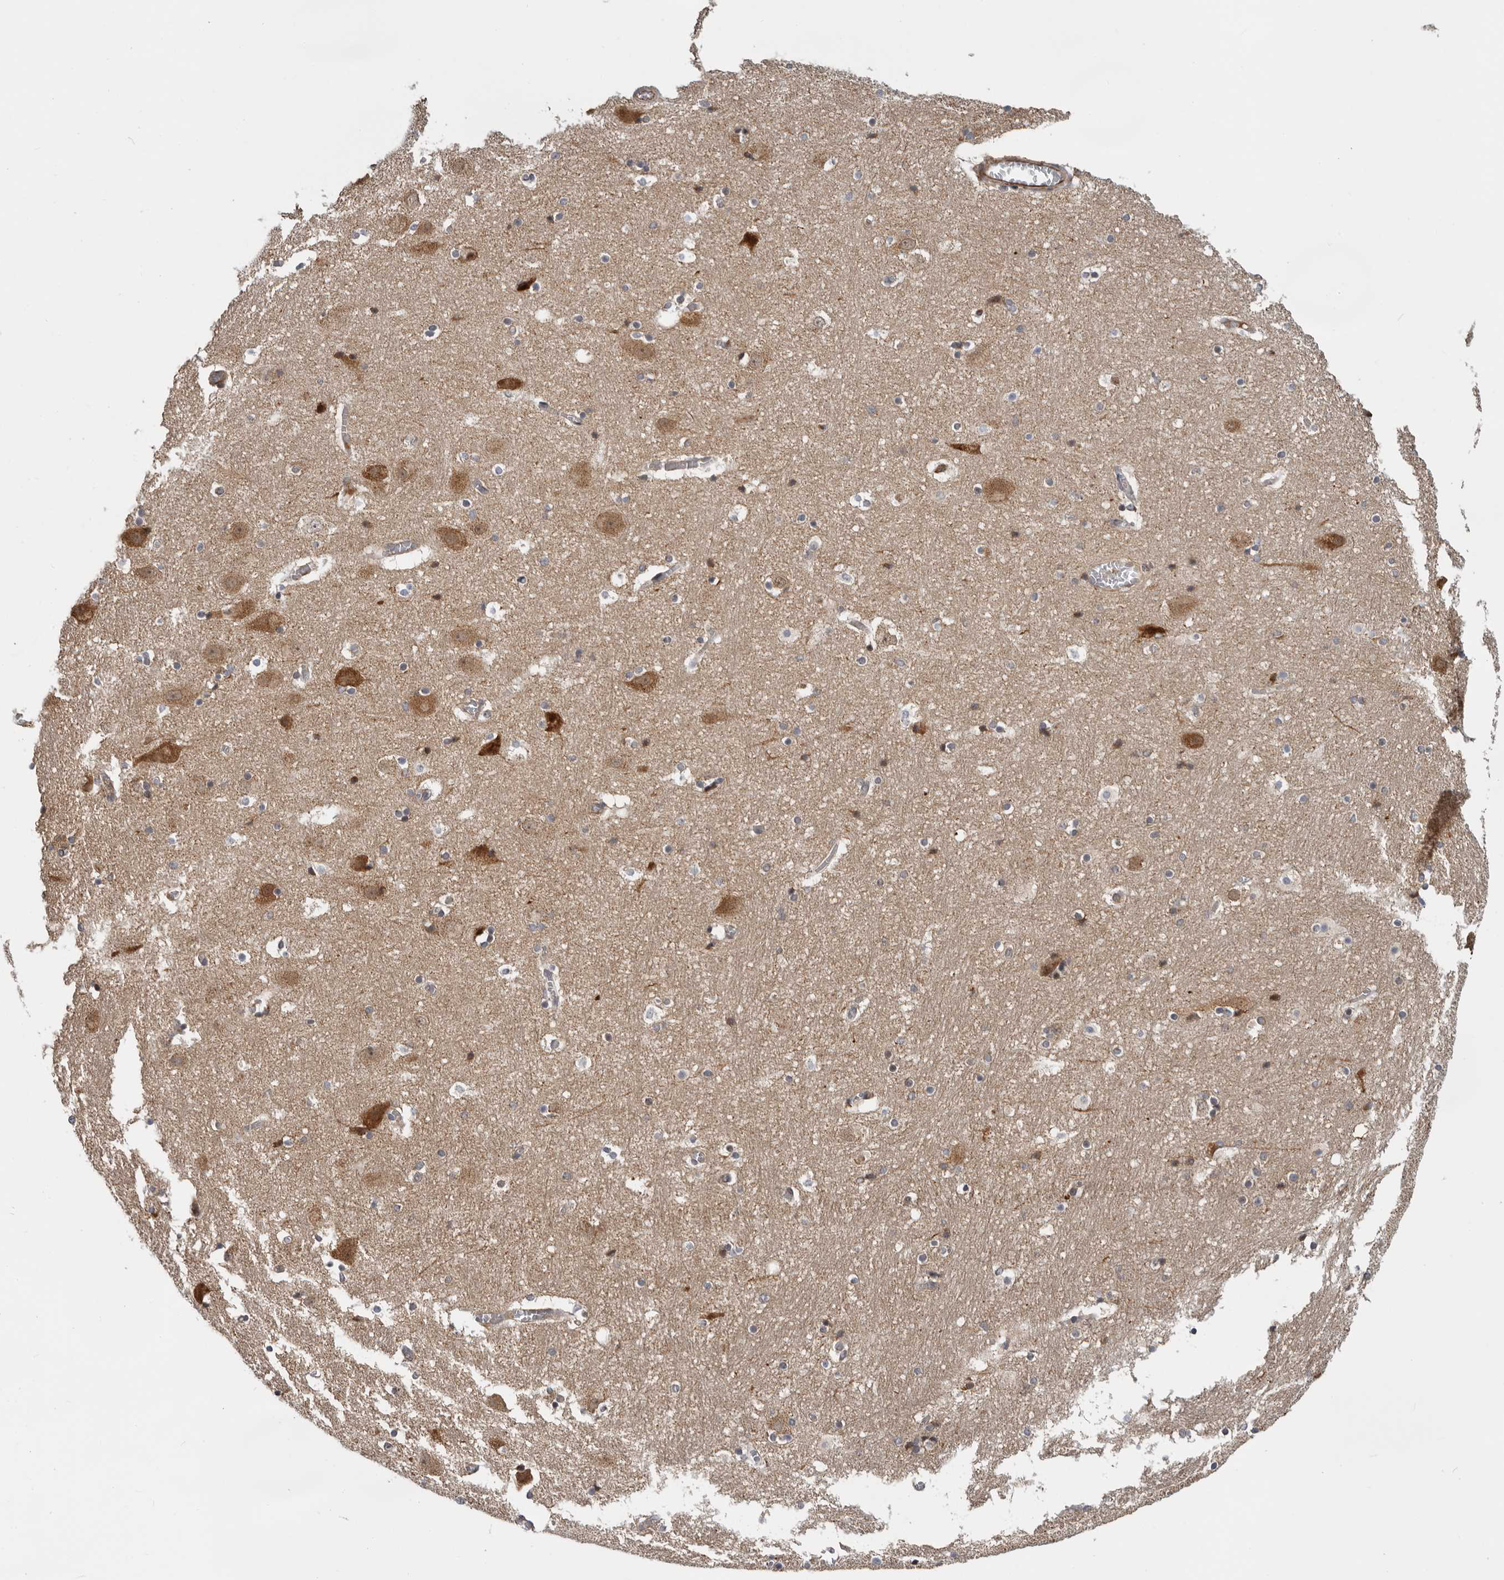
{"staining": {"intensity": "weak", "quantity": "<25%", "location": "nuclear"}, "tissue": "hippocampus", "cell_type": "Glial cells", "image_type": "normal", "snomed": [{"axis": "morphology", "description": "Normal tissue, NOS"}, {"axis": "topography", "description": "Hippocampus"}], "caption": "IHC histopathology image of unremarkable hippocampus: hippocampus stained with DAB (3,3'-diaminobenzidine) exhibits no significant protein expression in glial cells.", "gene": "RNF157", "patient": {"sex": "male", "age": 45}}